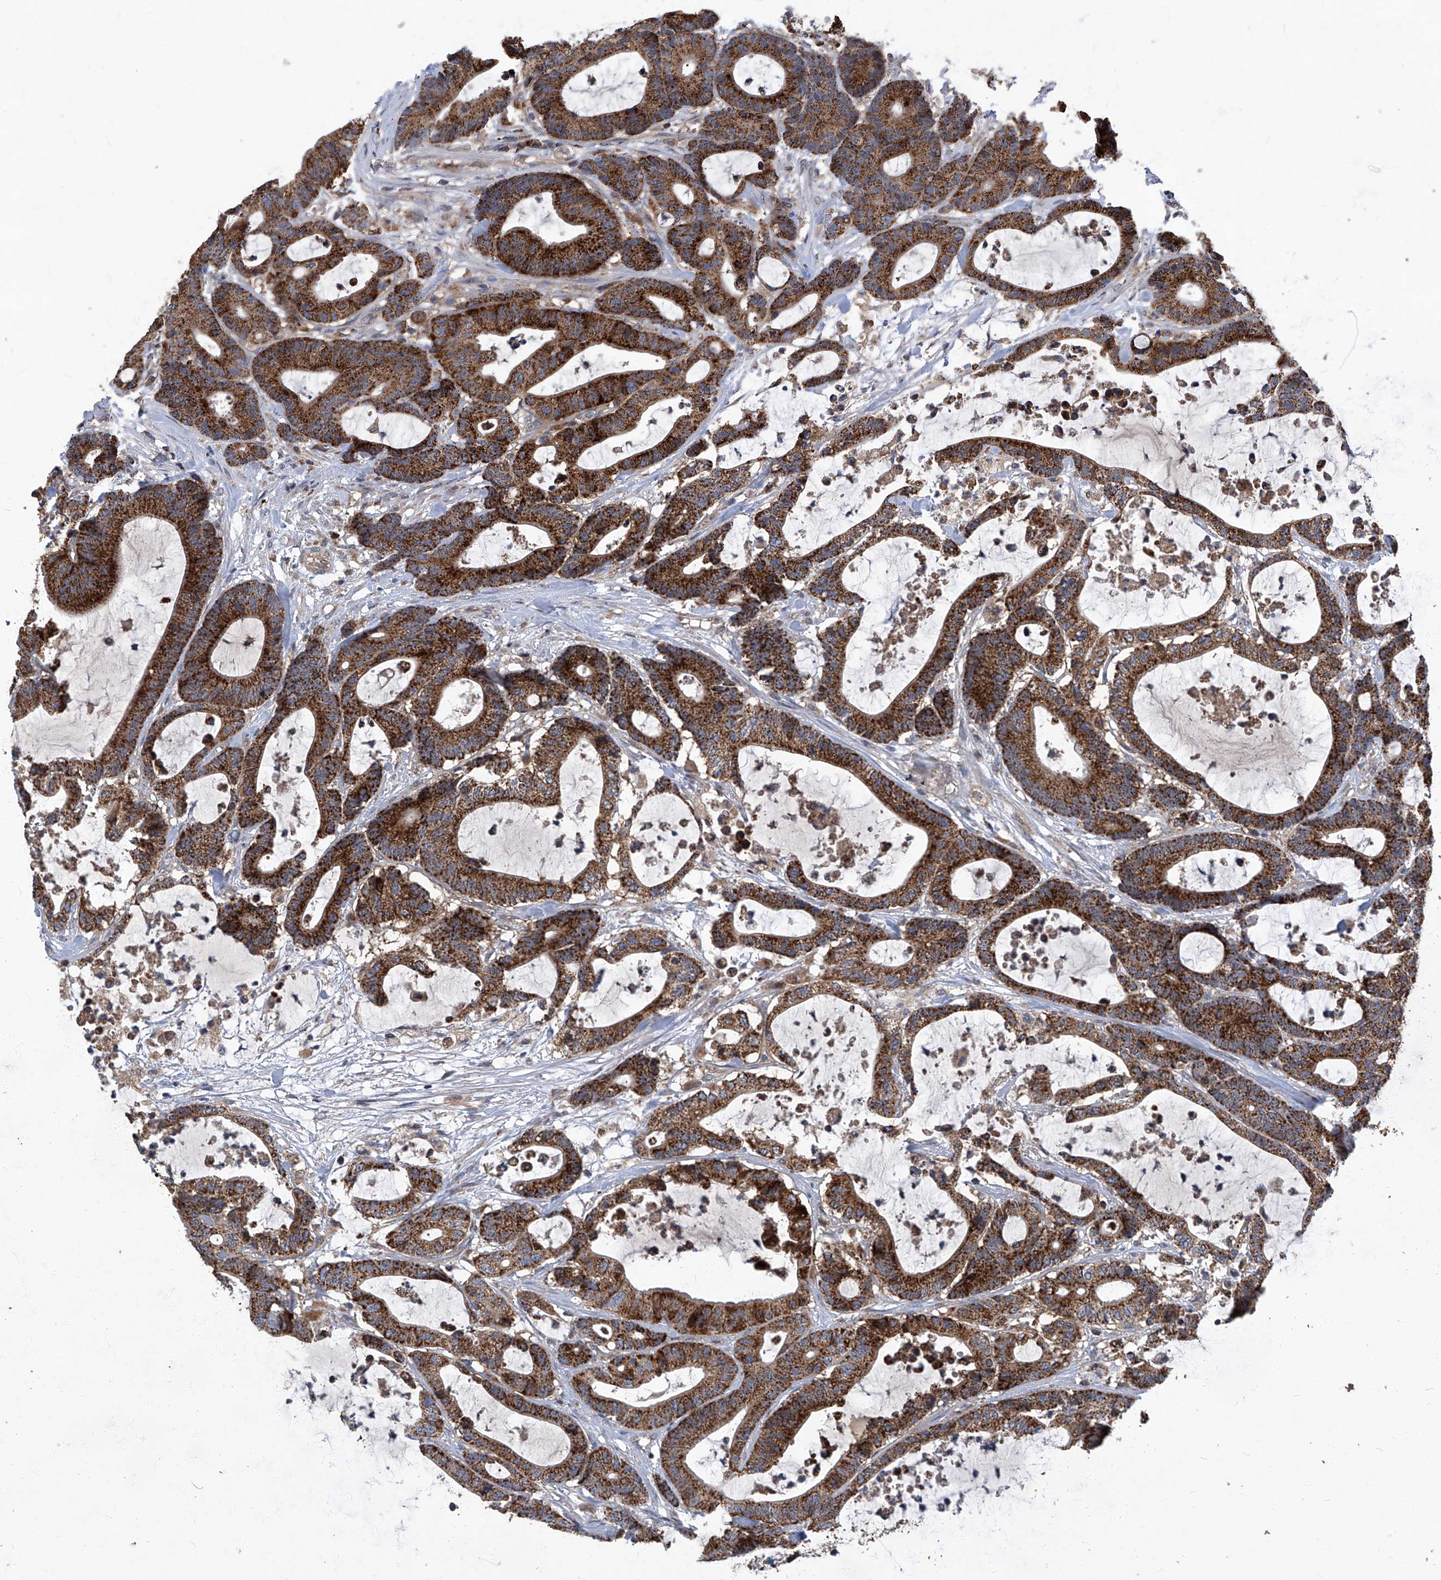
{"staining": {"intensity": "strong", "quantity": ">75%", "location": "cytoplasmic/membranous"}, "tissue": "colorectal cancer", "cell_type": "Tumor cells", "image_type": "cancer", "snomed": [{"axis": "morphology", "description": "Adenocarcinoma, NOS"}, {"axis": "topography", "description": "Colon"}], "caption": "A brown stain highlights strong cytoplasmic/membranous positivity of a protein in human colorectal adenocarcinoma tumor cells.", "gene": "TNFRSF13B", "patient": {"sex": "female", "age": 84}}